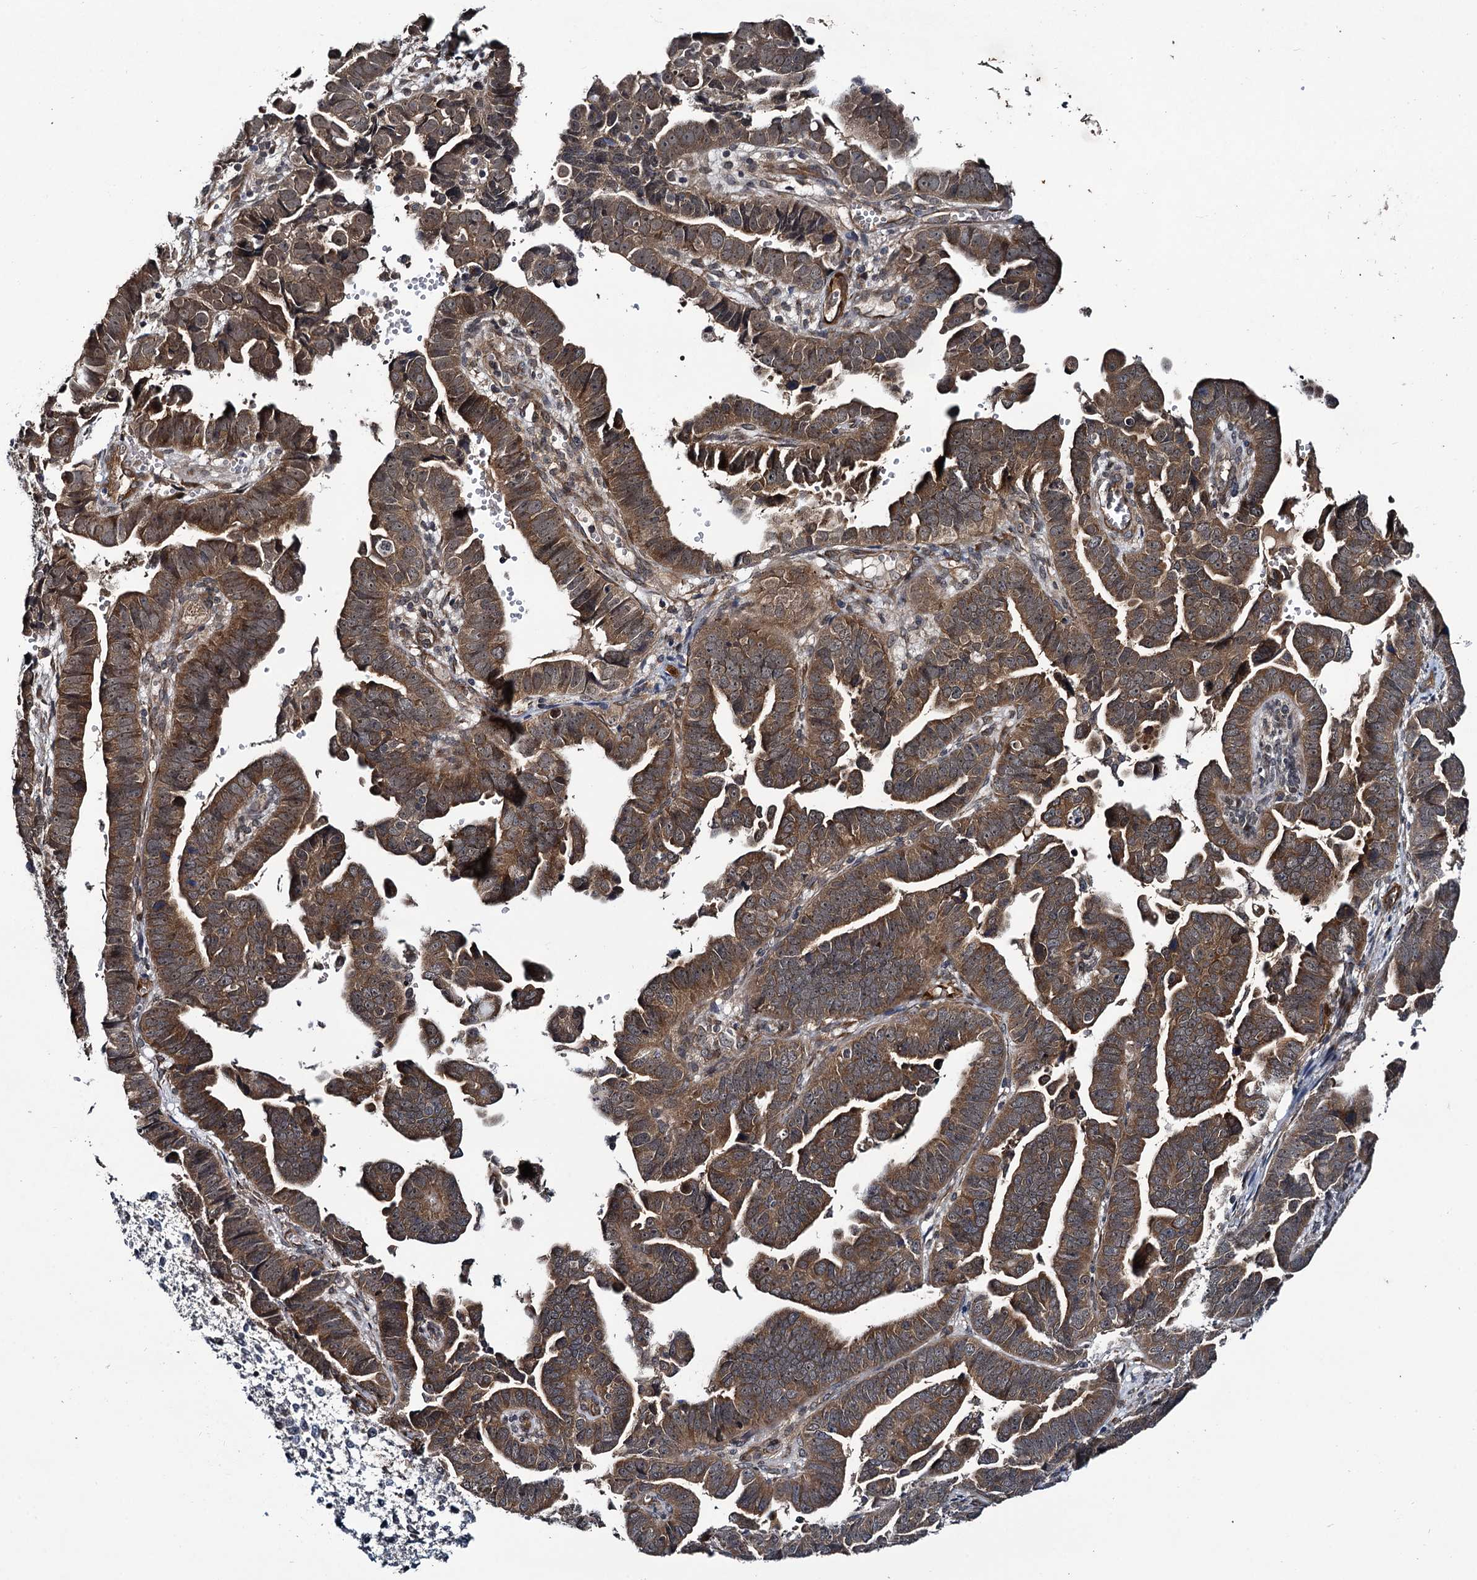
{"staining": {"intensity": "moderate", "quantity": ">75%", "location": "cytoplasmic/membranous"}, "tissue": "endometrial cancer", "cell_type": "Tumor cells", "image_type": "cancer", "snomed": [{"axis": "morphology", "description": "Adenocarcinoma, NOS"}, {"axis": "topography", "description": "Endometrium"}], "caption": "Immunohistochemistry staining of adenocarcinoma (endometrial), which reveals medium levels of moderate cytoplasmic/membranous expression in about >75% of tumor cells indicating moderate cytoplasmic/membranous protein staining. The staining was performed using DAB (brown) for protein detection and nuclei were counterstained in hematoxylin (blue).", "gene": "ARHGAP42", "patient": {"sex": "female", "age": 75}}